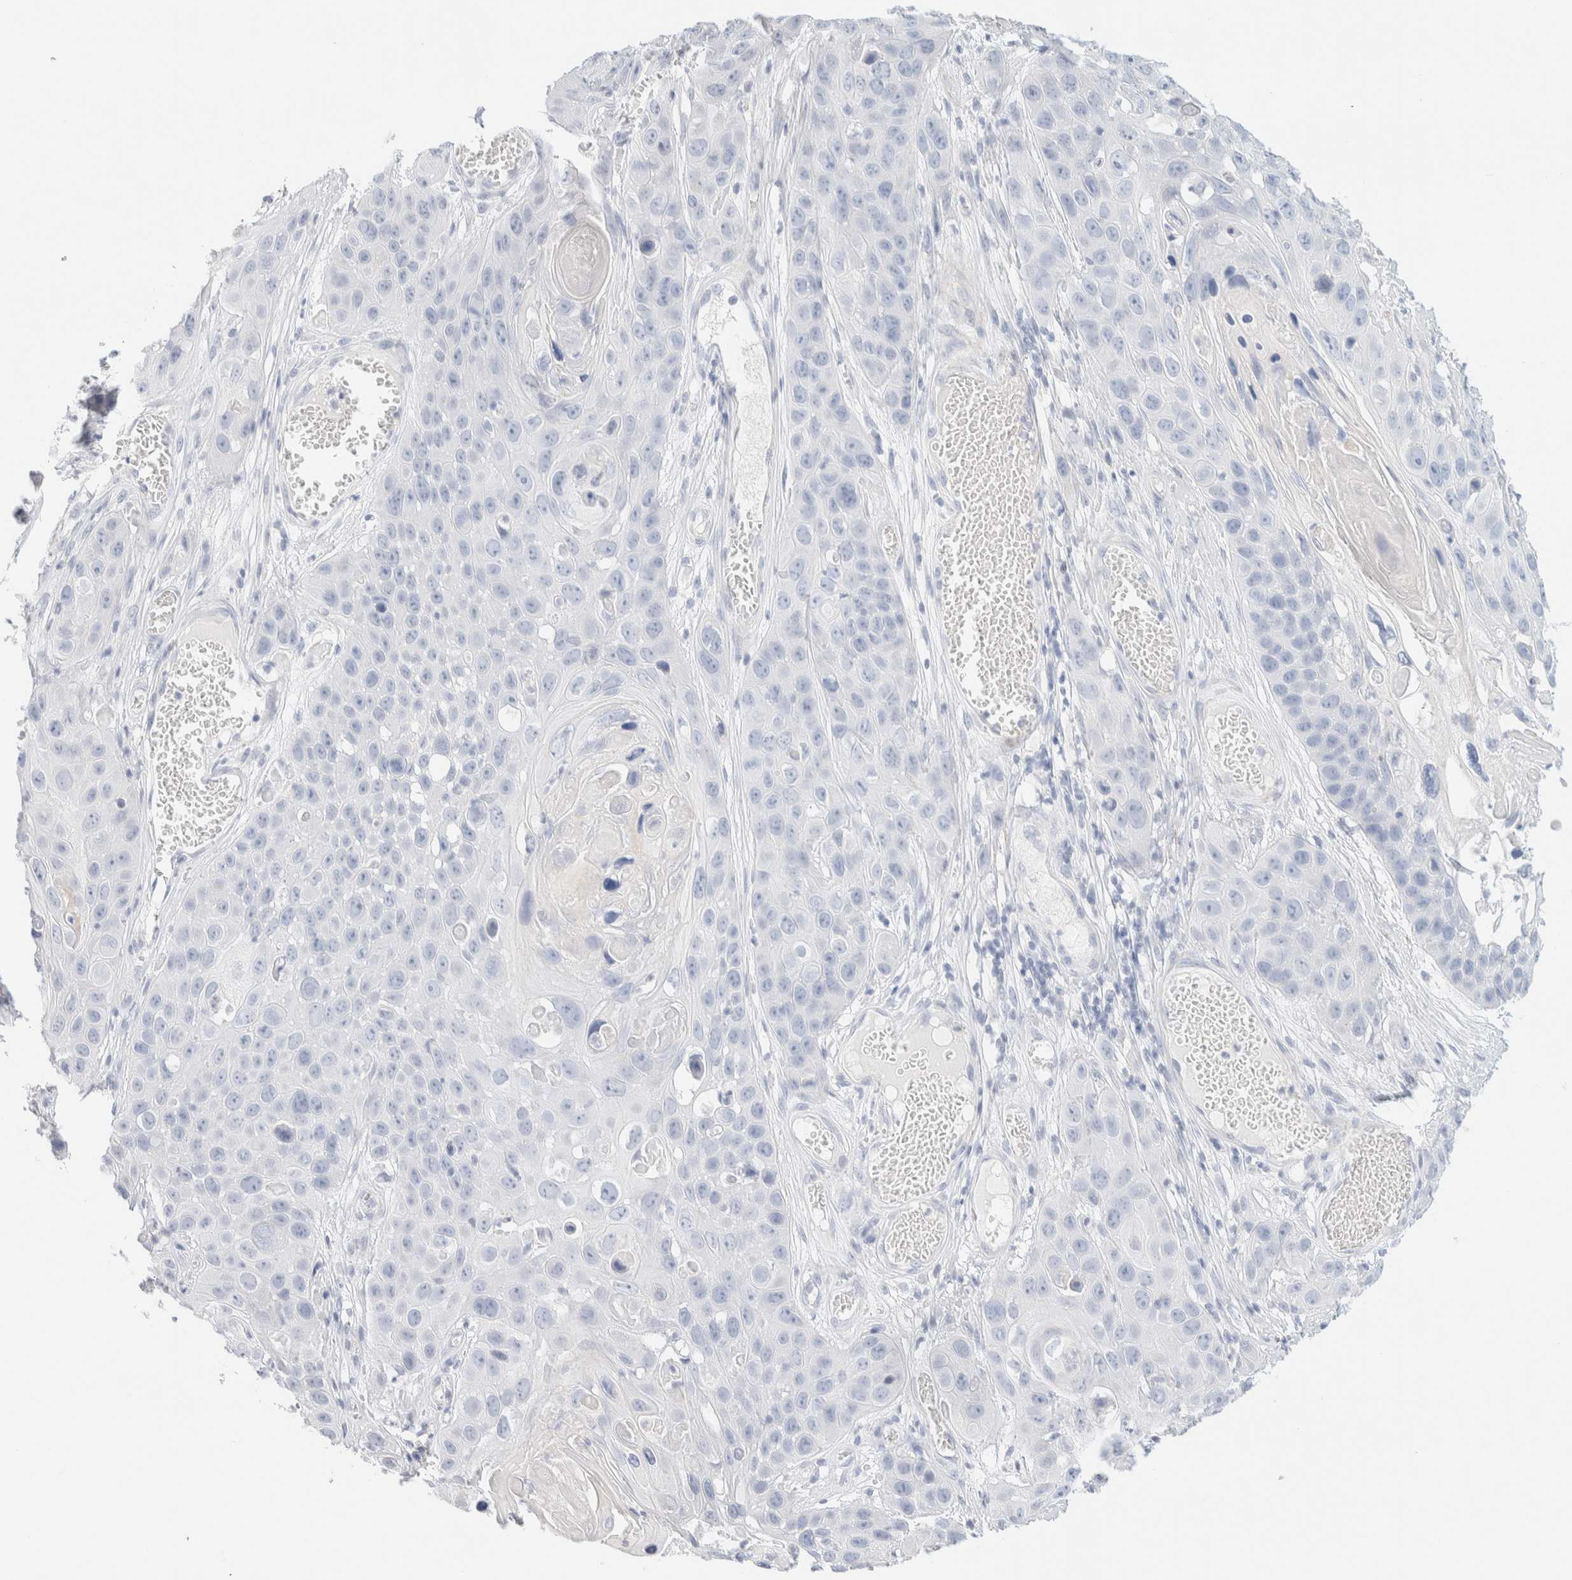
{"staining": {"intensity": "negative", "quantity": "none", "location": "none"}, "tissue": "skin cancer", "cell_type": "Tumor cells", "image_type": "cancer", "snomed": [{"axis": "morphology", "description": "Squamous cell carcinoma, NOS"}, {"axis": "topography", "description": "Skin"}], "caption": "The image reveals no staining of tumor cells in squamous cell carcinoma (skin).", "gene": "AFMID", "patient": {"sex": "male", "age": 55}}